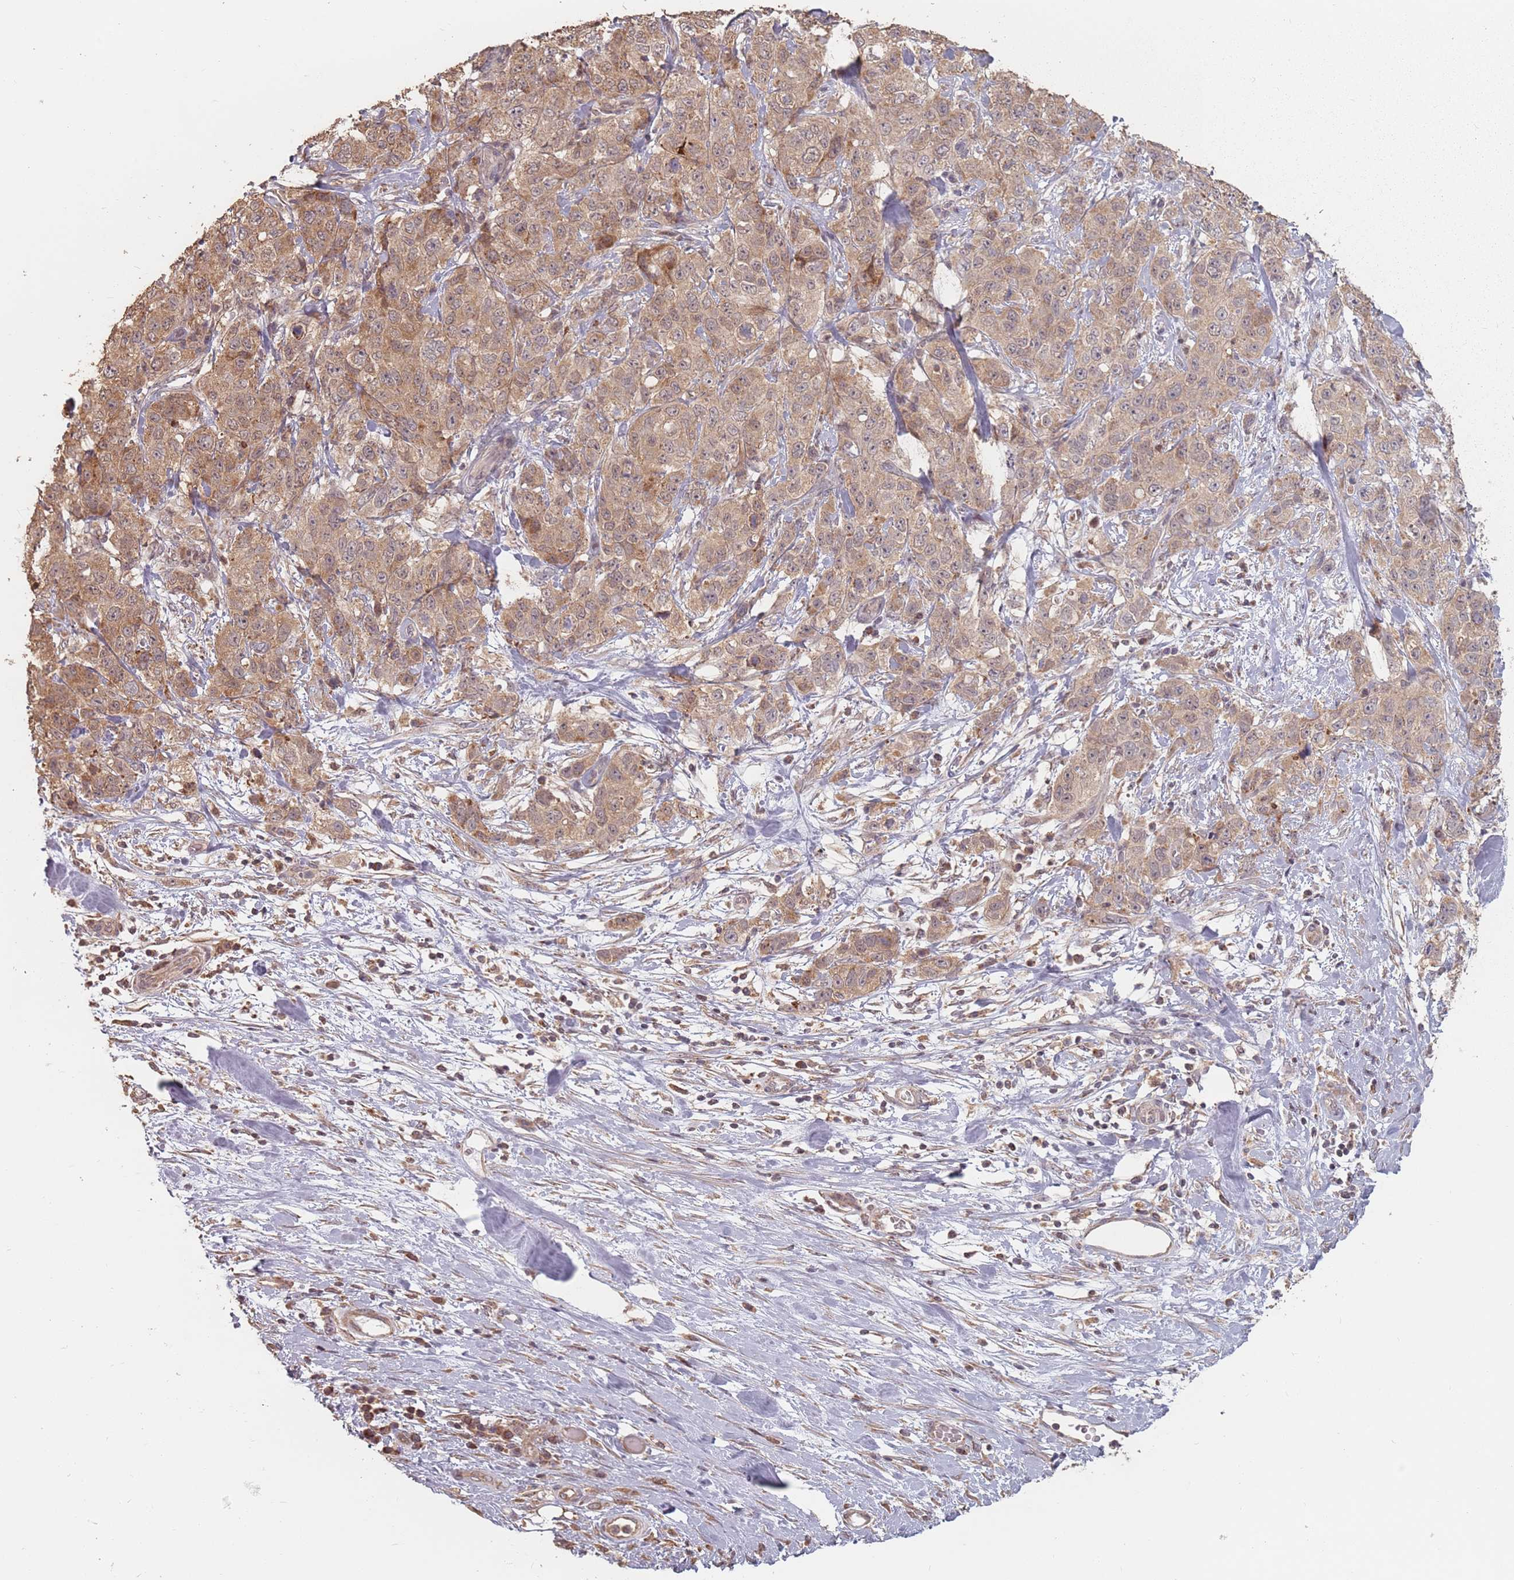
{"staining": {"intensity": "moderate", "quantity": ">75%", "location": "cytoplasmic/membranous"}, "tissue": "stomach cancer", "cell_type": "Tumor cells", "image_type": "cancer", "snomed": [{"axis": "morphology", "description": "Adenocarcinoma, NOS"}, {"axis": "topography", "description": "Stomach"}], "caption": "Immunohistochemistry (IHC) micrograph of neoplastic tissue: adenocarcinoma (stomach) stained using immunohistochemistry displays medium levels of moderate protein expression localized specifically in the cytoplasmic/membranous of tumor cells, appearing as a cytoplasmic/membranous brown color.", "gene": "VPS52", "patient": {"sex": "male", "age": 48}}